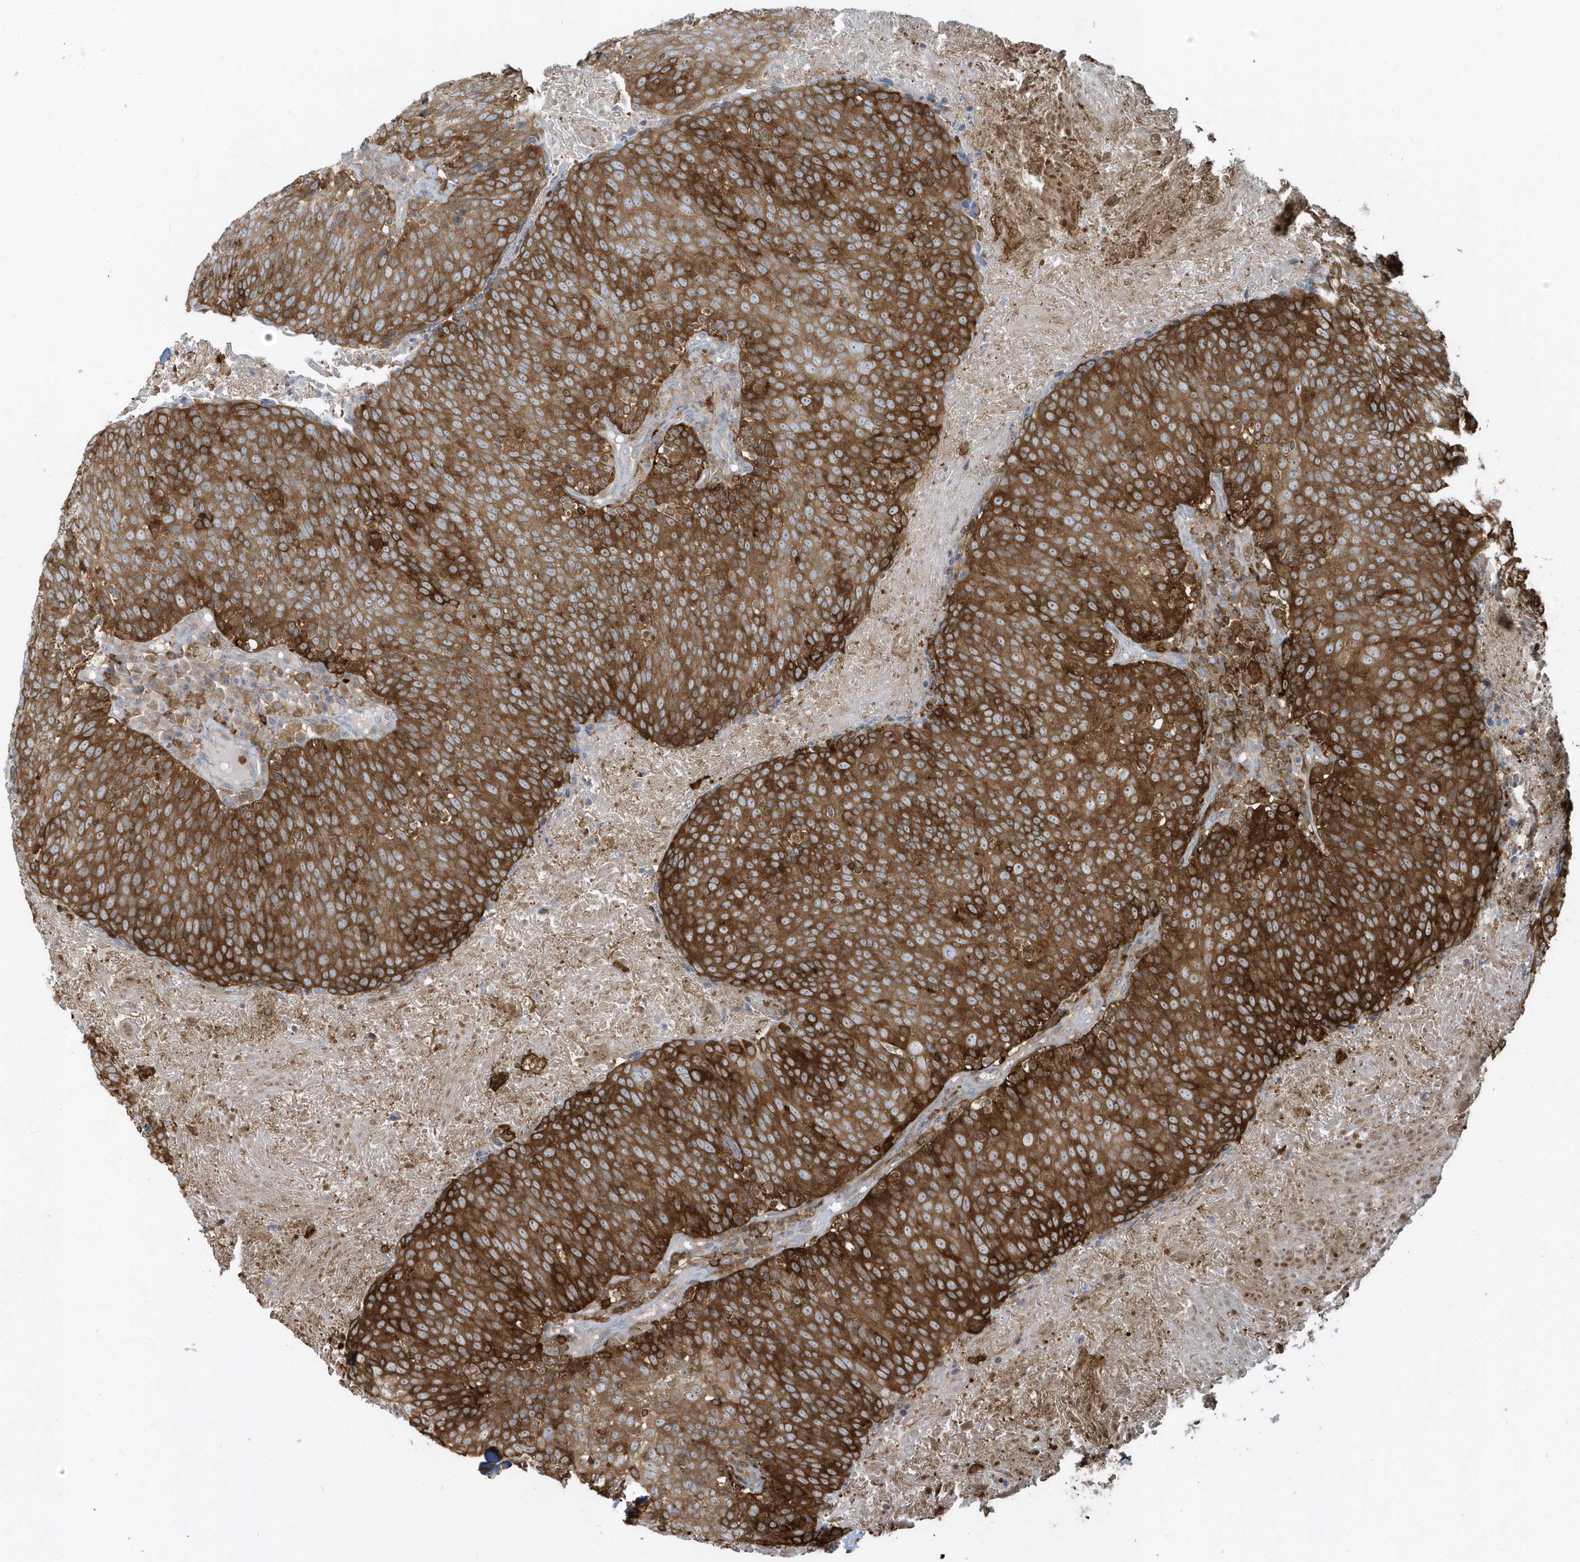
{"staining": {"intensity": "strong", "quantity": ">75%", "location": "cytoplasmic/membranous"}, "tissue": "head and neck cancer", "cell_type": "Tumor cells", "image_type": "cancer", "snomed": [{"axis": "morphology", "description": "Squamous cell carcinoma, NOS"}, {"axis": "morphology", "description": "Squamous cell carcinoma, metastatic, NOS"}, {"axis": "topography", "description": "Lymph node"}, {"axis": "topography", "description": "Head-Neck"}], "caption": "The photomicrograph displays a brown stain indicating the presence of a protein in the cytoplasmic/membranous of tumor cells in head and neck cancer. The protein is stained brown, and the nuclei are stained in blue (DAB IHC with brightfield microscopy, high magnification).", "gene": "CLCN6", "patient": {"sex": "male", "age": 62}}